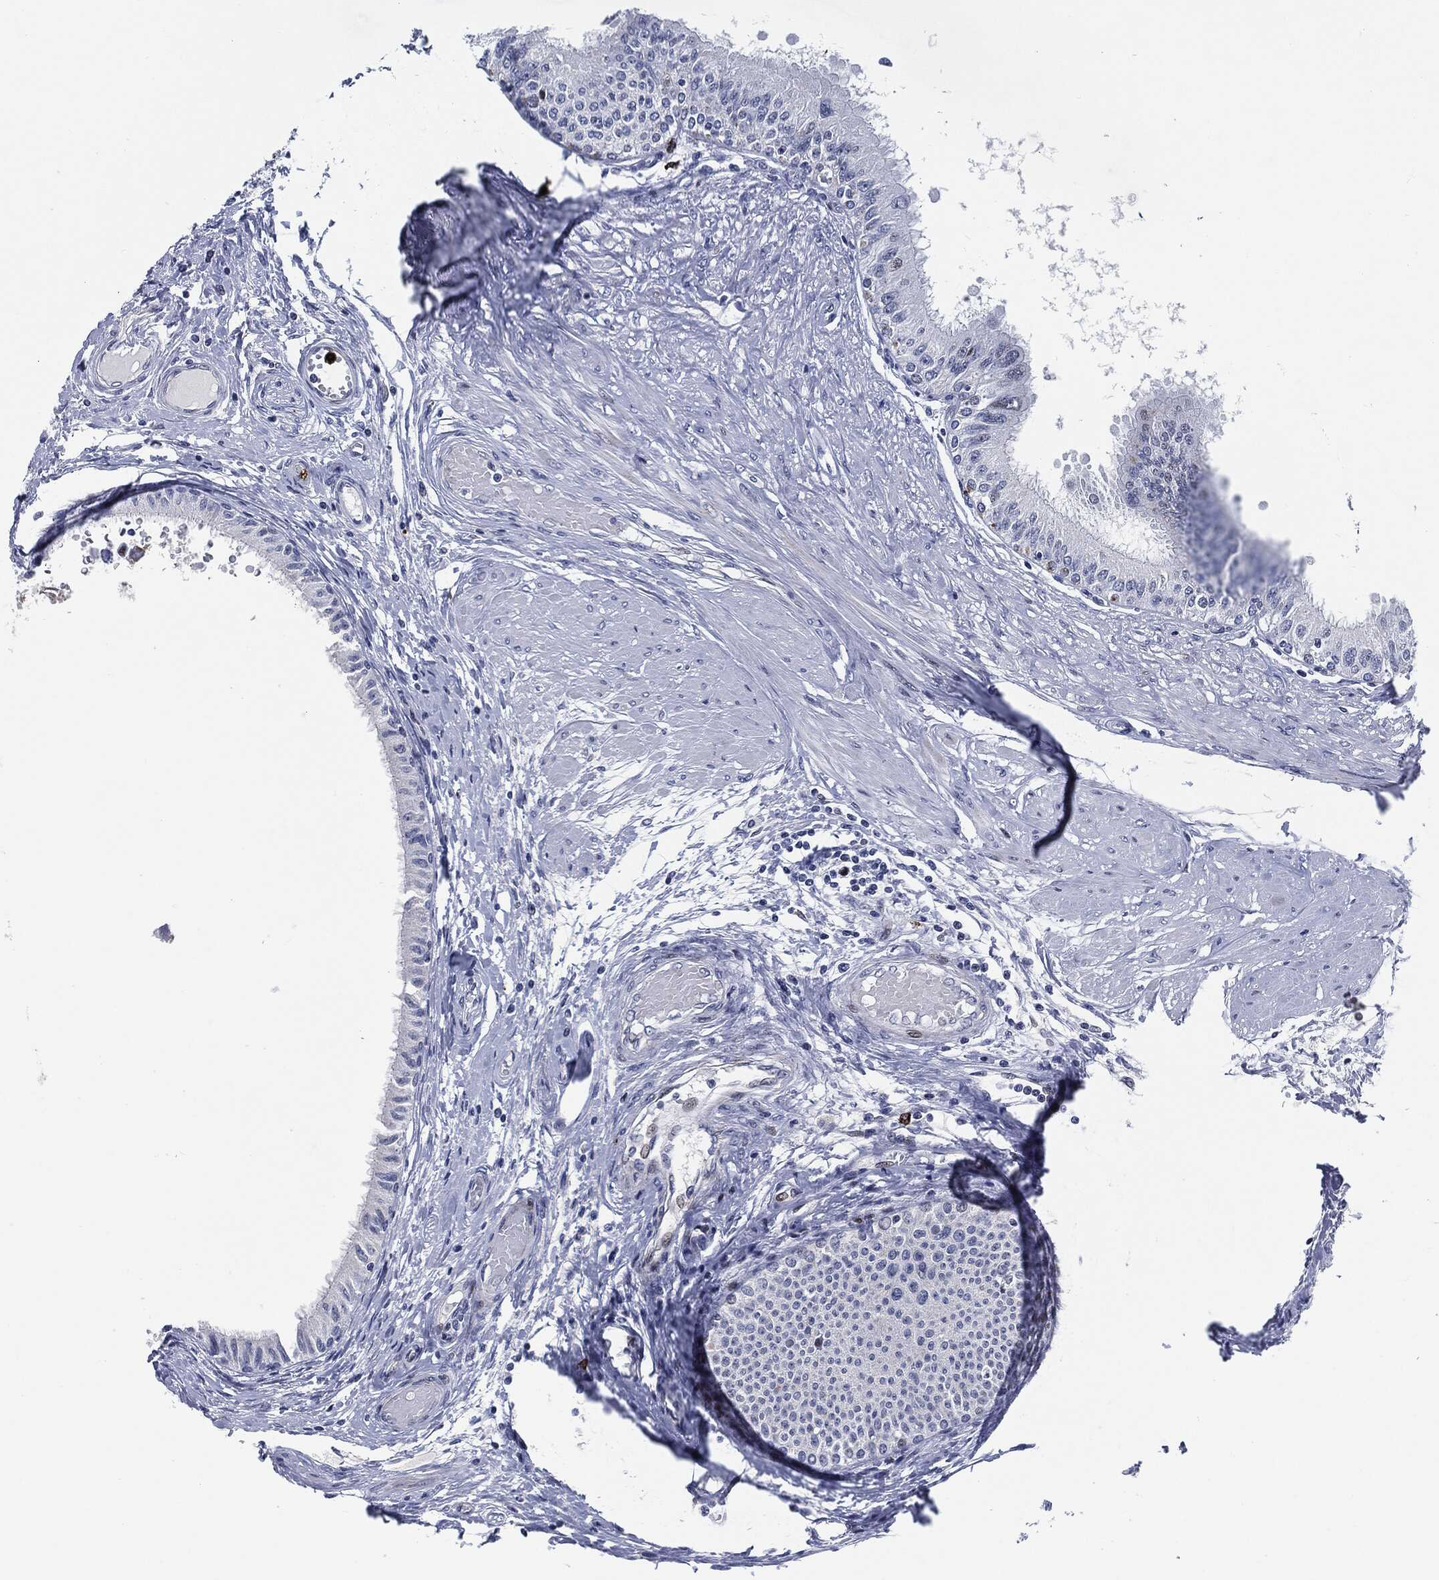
{"staining": {"intensity": "negative", "quantity": "none", "location": "none"}, "tissue": "epididymis", "cell_type": "Glandular cells", "image_type": "normal", "snomed": [{"axis": "morphology", "description": "Normal tissue, NOS"}, {"axis": "morphology", "description": "Seminoma, NOS"}, {"axis": "topography", "description": "Testis"}, {"axis": "topography", "description": "Epididymis"}], "caption": "Immunohistochemistry photomicrograph of normal epididymis stained for a protein (brown), which exhibits no staining in glandular cells.", "gene": "MPO", "patient": {"sex": "male", "age": 61}}